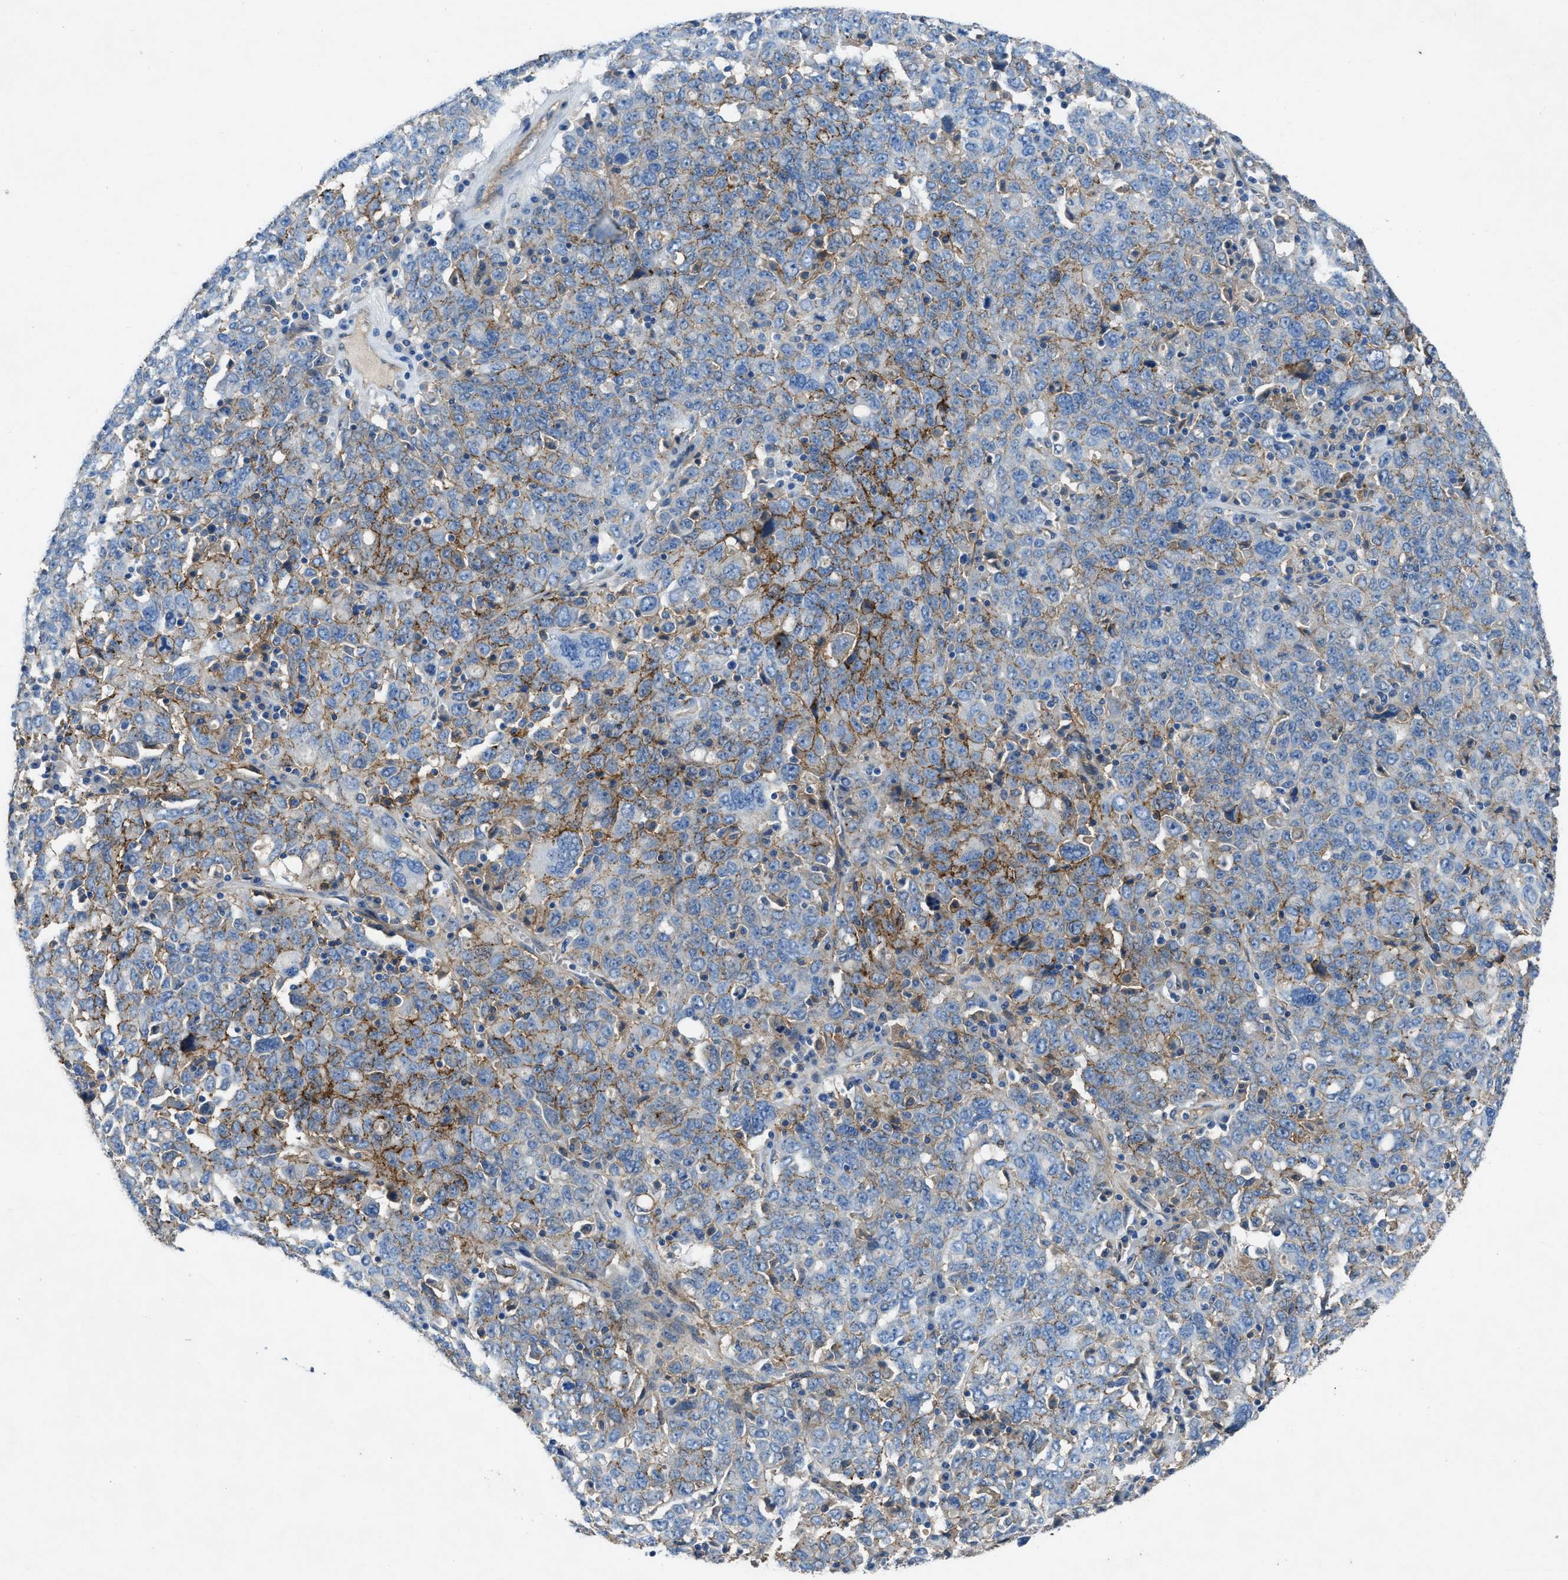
{"staining": {"intensity": "moderate", "quantity": "25%-75%", "location": "cytoplasmic/membranous"}, "tissue": "ovarian cancer", "cell_type": "Tumor cells", "image_type": "cancer", "snomed": [{"axis": "morphology", "description": "Carcinoma, endometroid"}, {"axis": "topography", "description": "Ovary"}], "caption": "High-power microscopy captured an immunohistochemistry image of ovarian cancer (endometroid carcinoma), revealing moderate cytoplasmic/membranous staining in about 25%-75% of tumor cells.", "gene": "PTGFRN", "patient": {"sex": "female", "age": 62}}